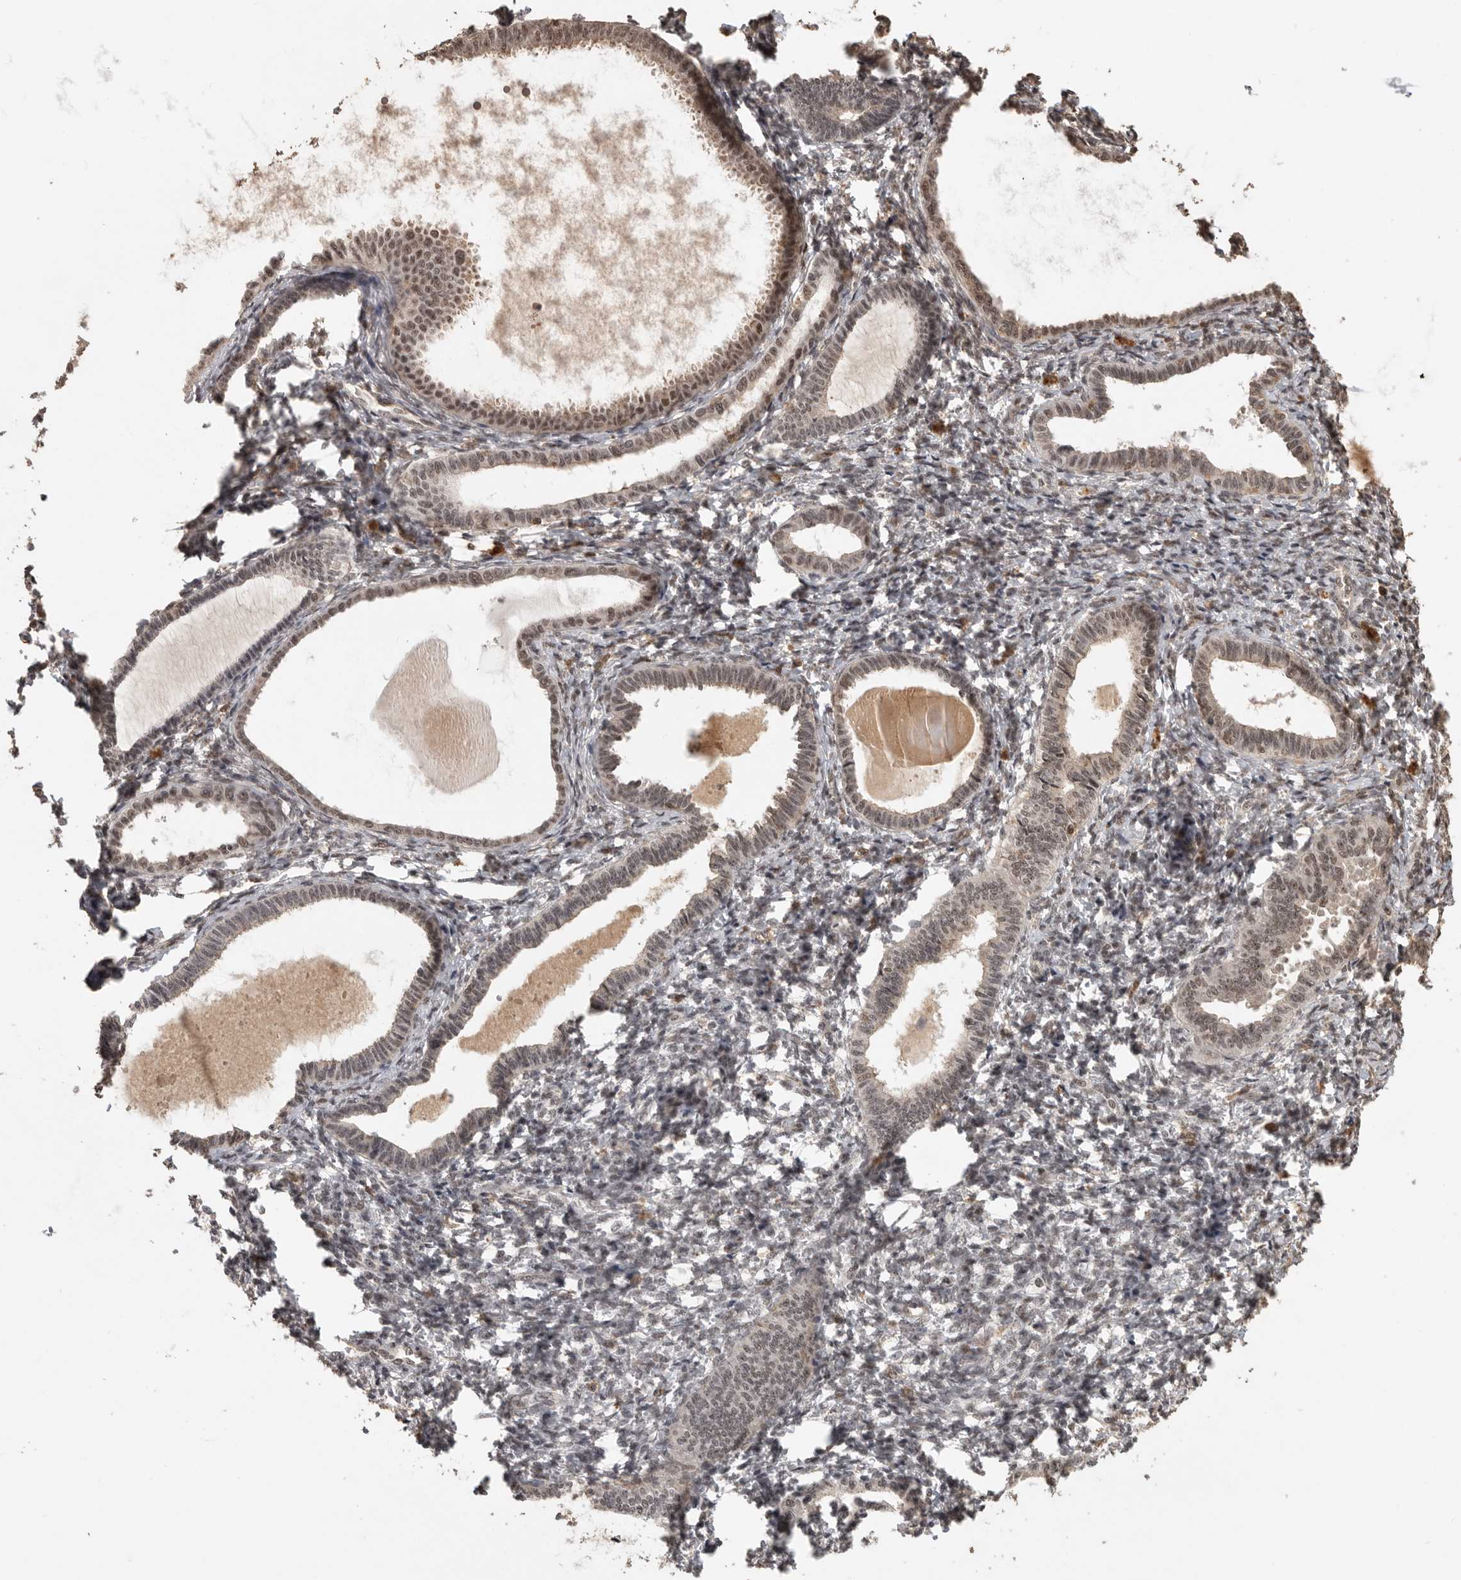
{"staining": {"intensity": "negative", "quantity": "none", "location": "none"}, "tissue": "endometrium", "cell_type": "Cells in endometrial stroma", "image_type": "normal", "snomed": [{"axis": "morphology", "description": "Normal tissue, NOS"}, {"axis": "topography", "description": "Endometrium"}], "caption": "Endometrium stained for a protein using IHC exhibits no expression cells in endometrial stroma.", "gene": "CBLL1", "patient": {"sex": "female", "age": 77}}